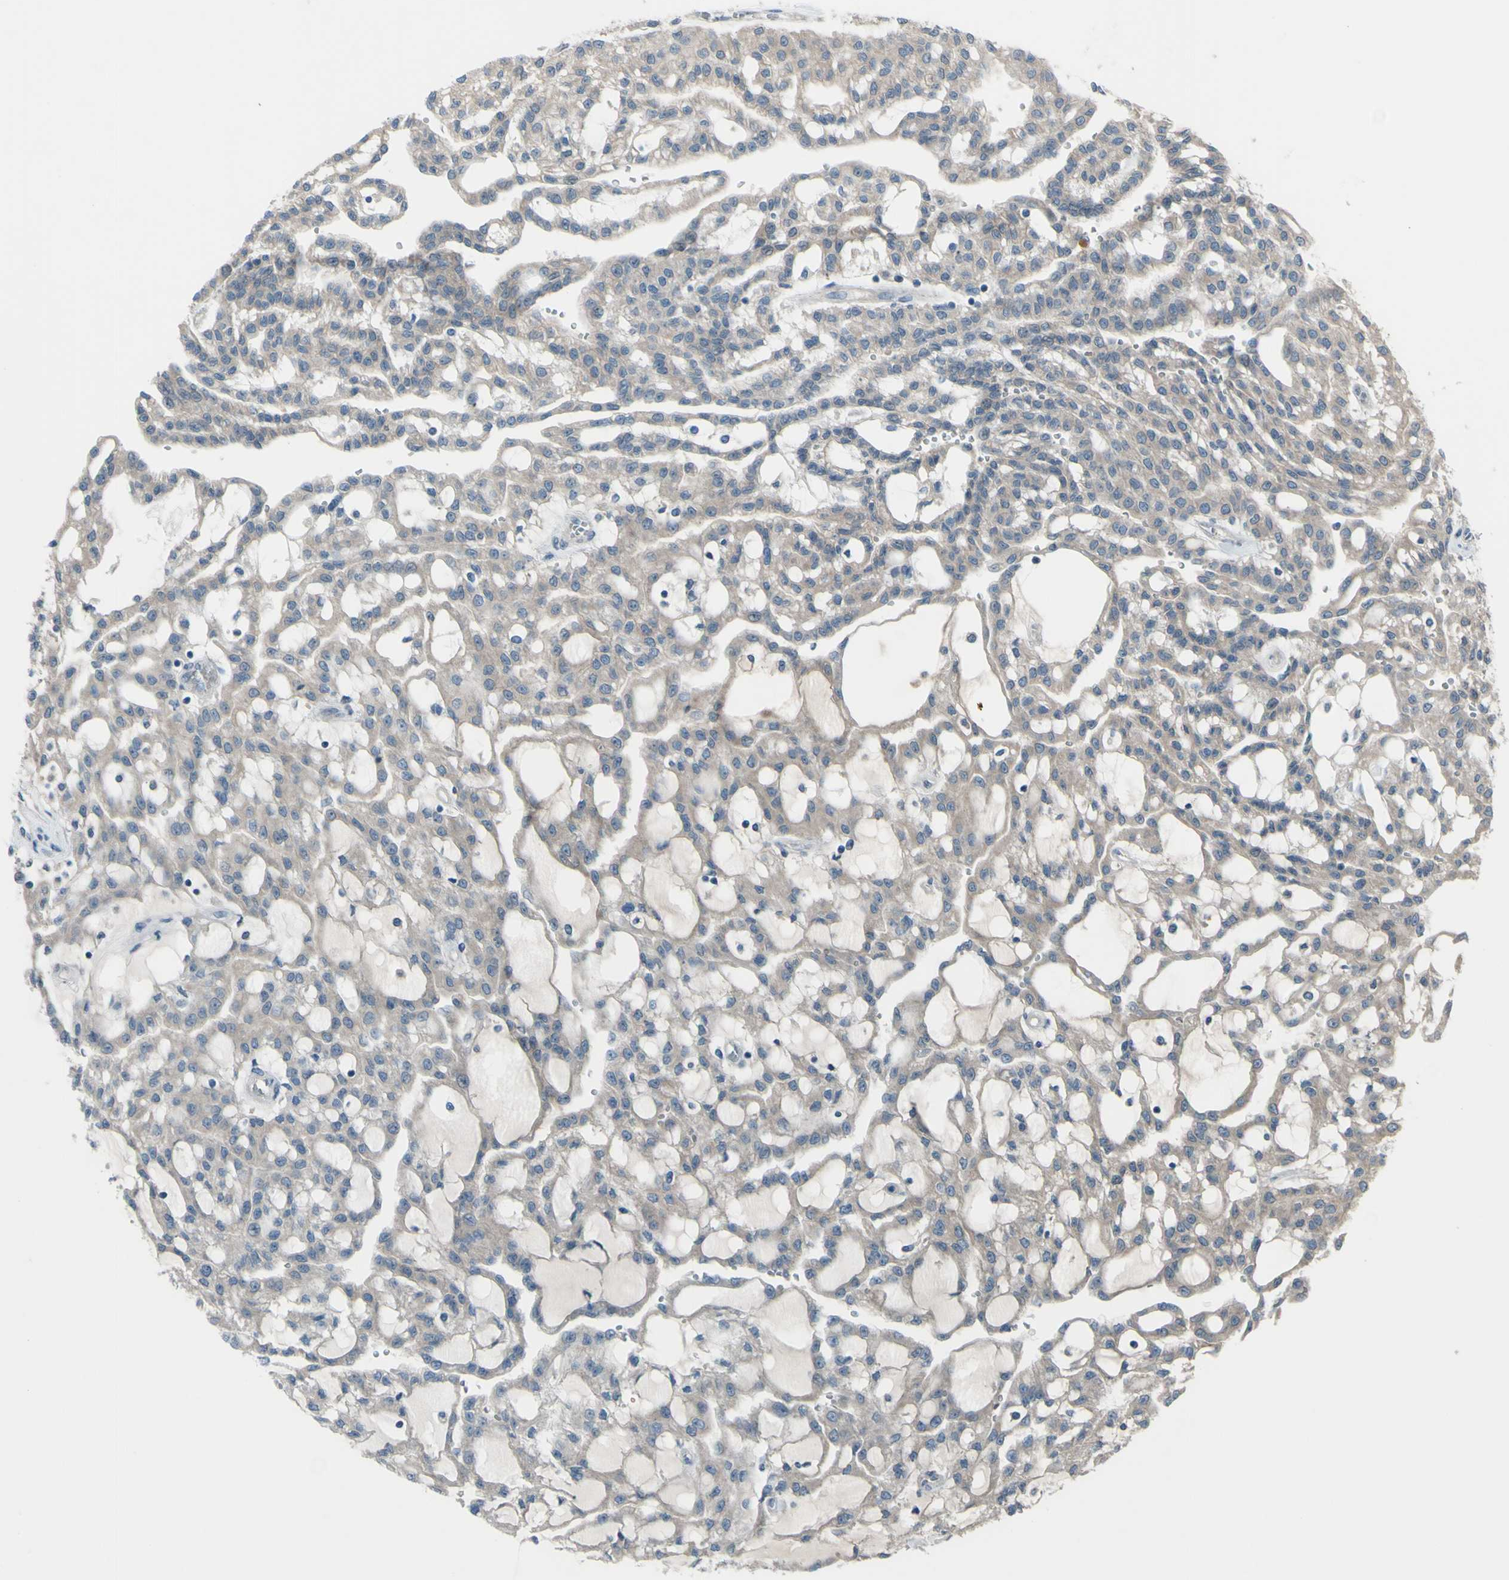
{"staining": {"intensity": "weak", "quantity": ">75%", "location": "cytoplasmic/membranous"}, "tissue": "renal cancer", "cell_type": "Tumor cells", "image_type": "cancer", "snomed": [{"axis": "morphology", "description": "Adenocarcinoma, NOS"}, {"axis": "topography", "description": "Kidney"}], "caption": "Weak cytoplasmic/membranous expression is seen in about >75% of tumor cells in renal cancer.", "gene": "AFP", "patient": {"sex": "male", "age": 63}}